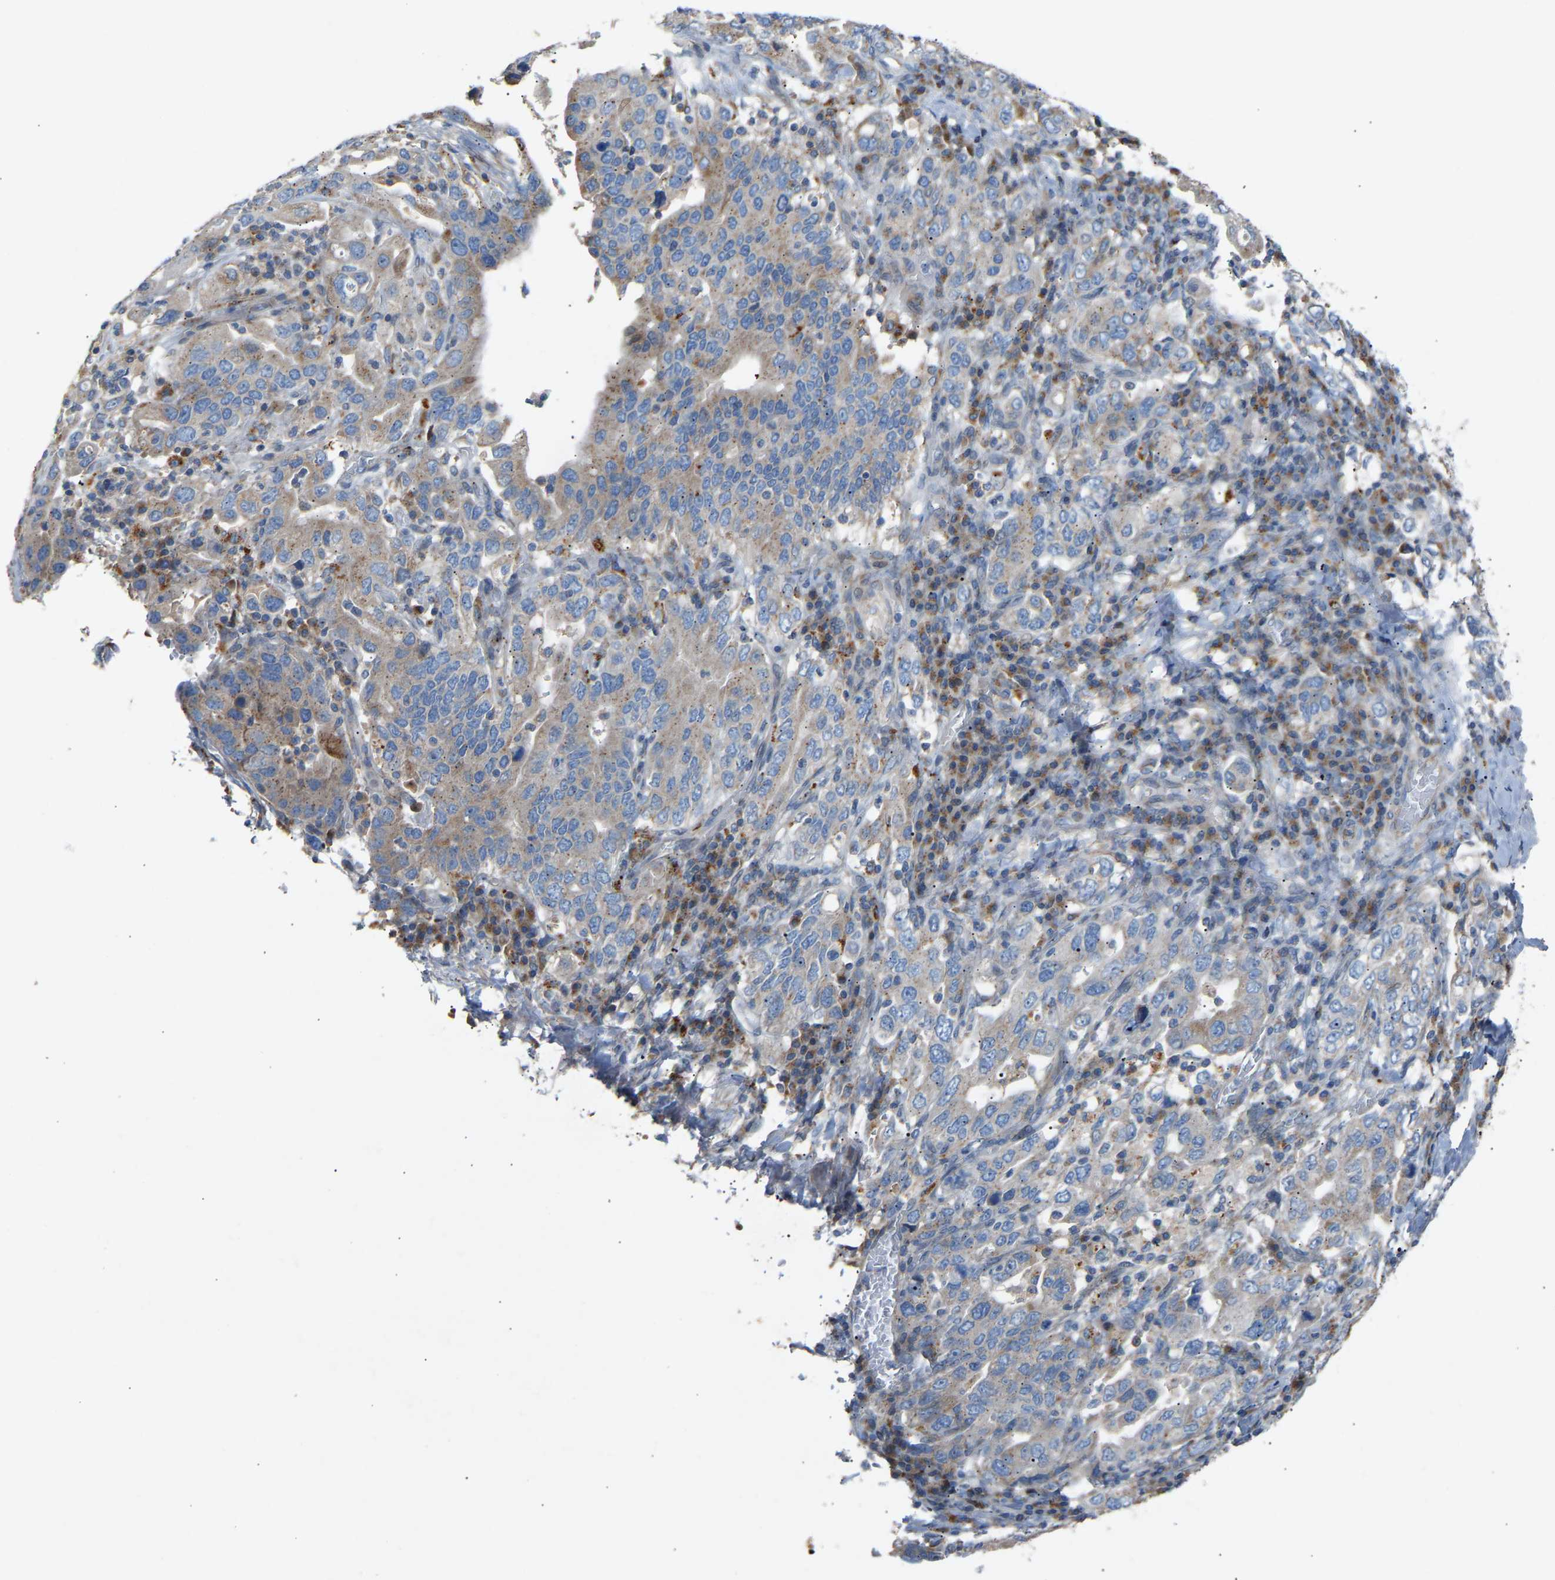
{"staining": {"intensity": "weak", "quantity": "<25%", "location": "cytoplasmic/membranous"}, "tissue": "stomach cancer", "cell_type": "Tumor cells", "image_type": "cancer", "snomed": [{"axis": "morphology", "description": "Adenocarcinoma, NOS"}, {"axis": "topography", "description": "Stomach, upper"}], "caption": "An immunohistochemistry (IHC) micrograph of stomach adenocarcinoma is shown. There is no staining in tumor cells of stomach adenocarcinoma.", "gene": "RGP1", "patient": {"sex": "male", "age": 62}}